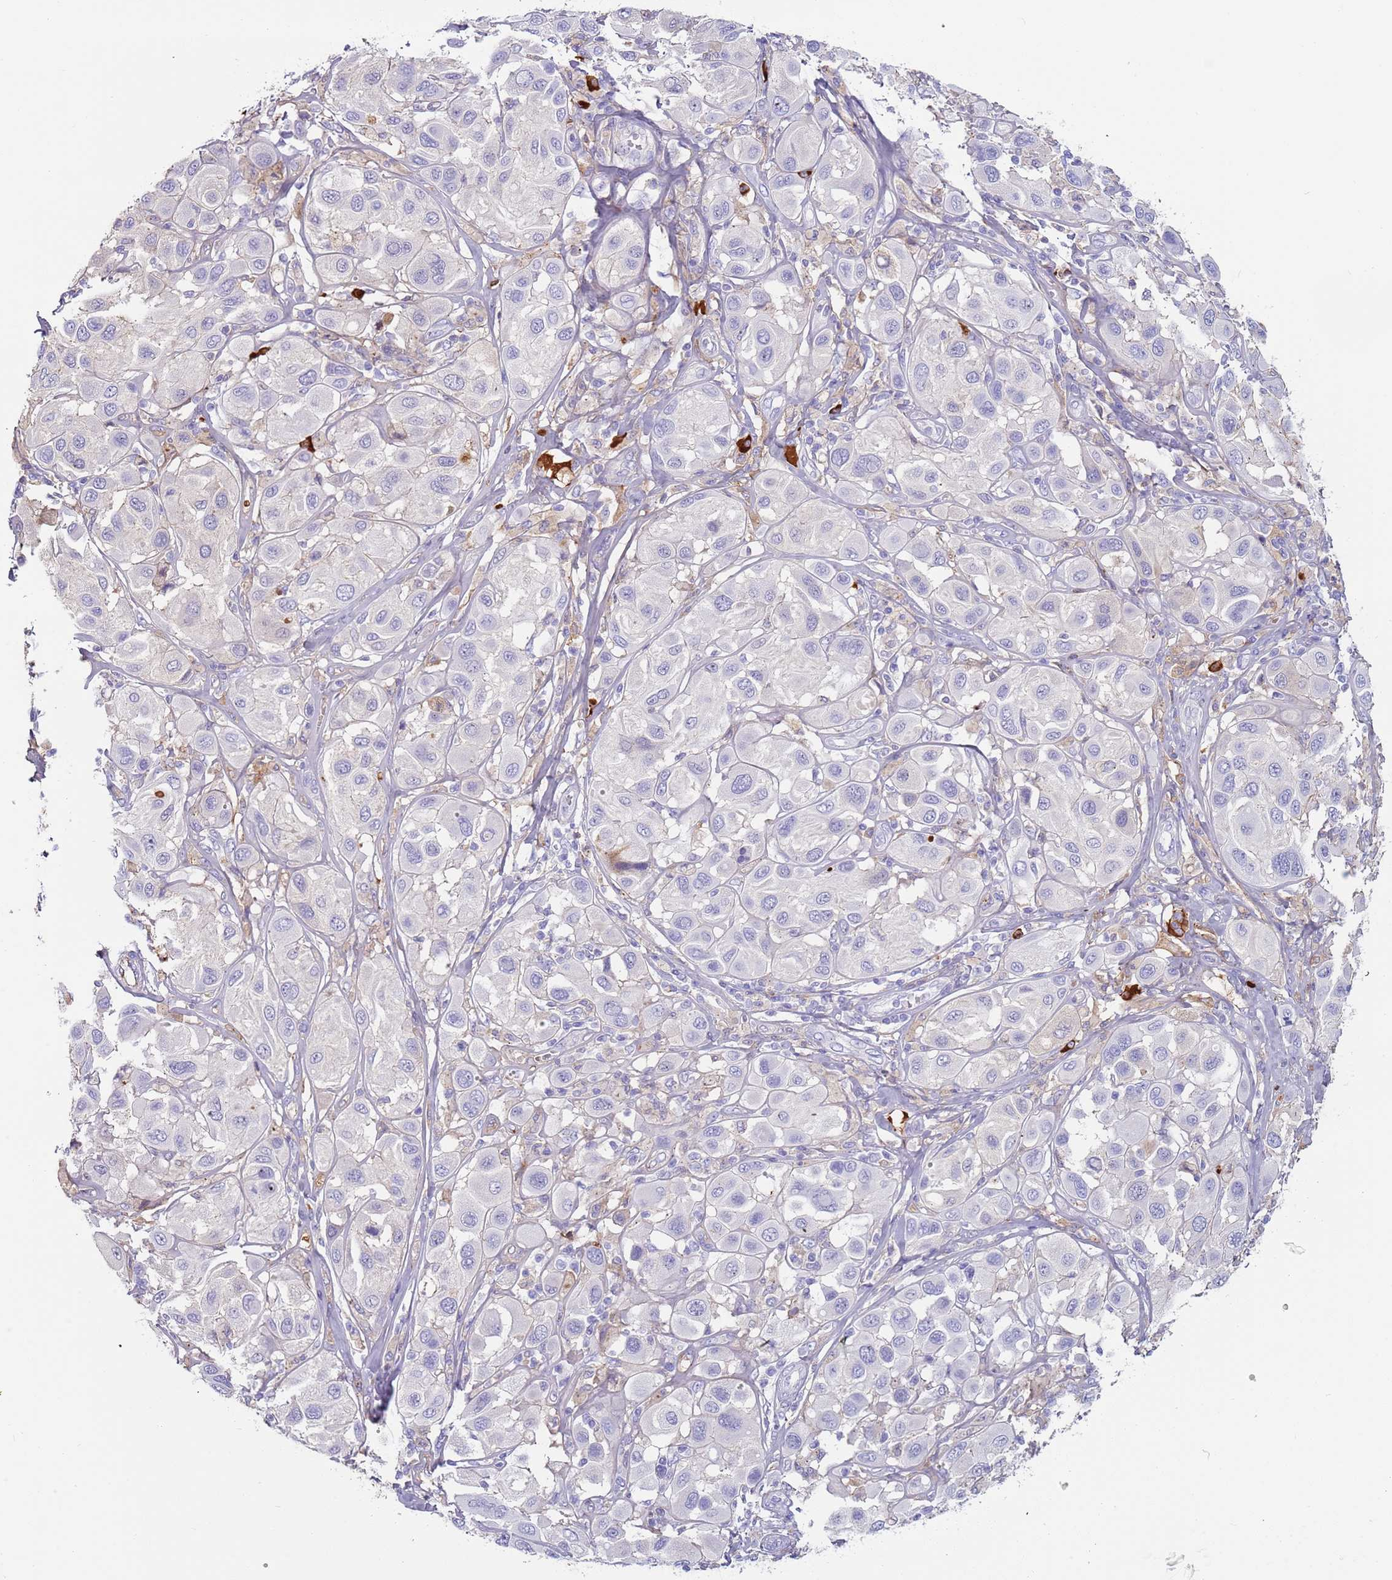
{"staining": {"intensity": "negative", "quantity": "none", "location": "none"}, "tissue": "melanoma", "cell_type": "Tumor cells", "image_type": "cancer", "snomed": [{"axis": "morphology", "description": "Malignant melanoma, Metastatic site"}, {"axis": "topography", "description": "Skin"}], "caption": "This is a micrograph of immunohistochemistry staining of melanoma, which shows no positivity in tumor cells. (DAB (3,3'-diaminobenzidine) immunohistochemistry with hematoxylin counter stain).", "gene": "CYSLTR2", "patient": {"sex": "male", "age": 41}}